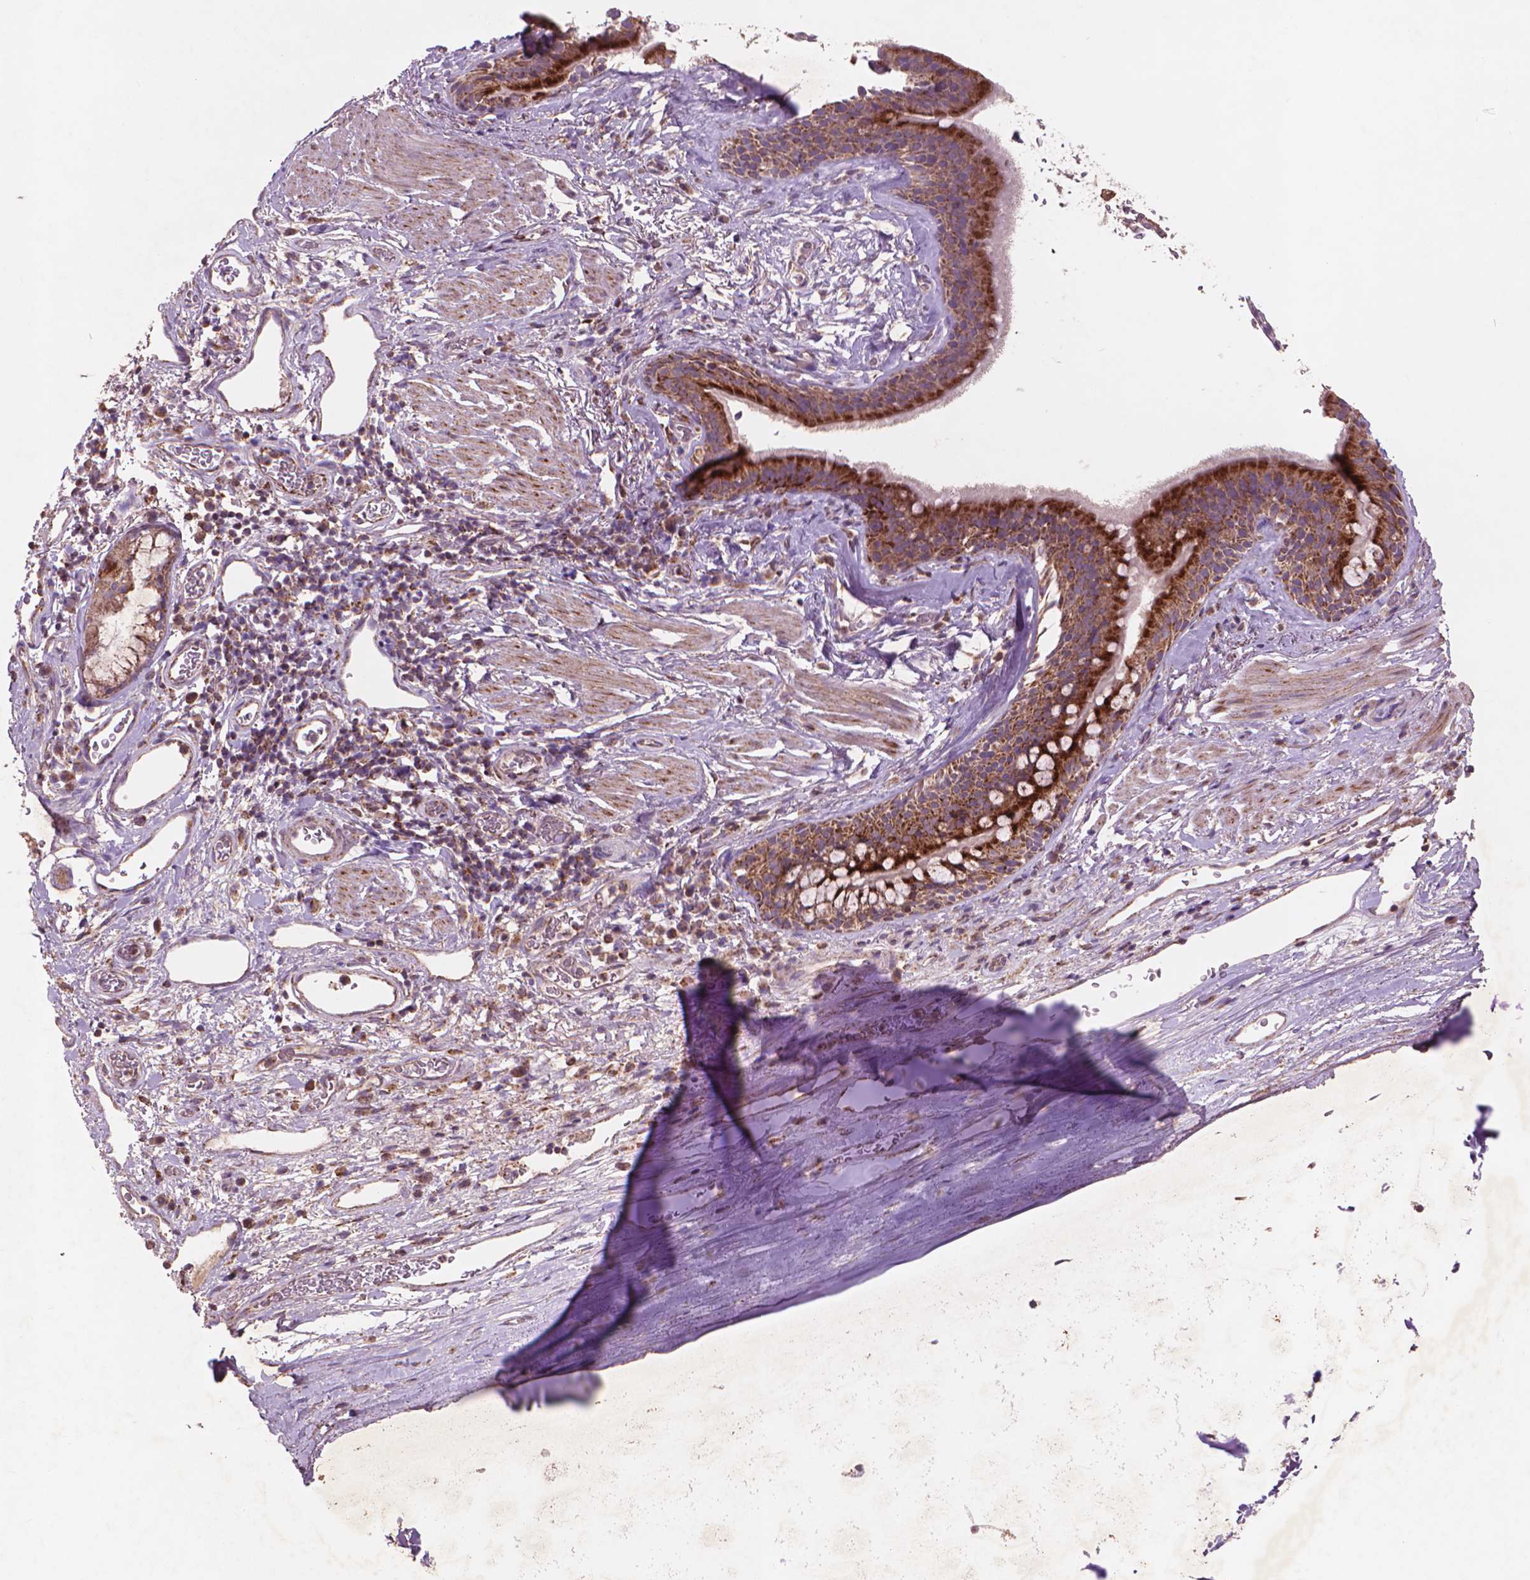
{"staining": {"intensity": "strong", "quantity": ">75%", "location": "cytoplasmic/membranous"}, "tissue": "bronchus", "cell_type": "Respiratory epithelial cells", "image_type": "normal", "snomed": [{"axis": "morphology", "description": "Normal tissue, NOS"}, {"axis": "topography", "description": "Cartilage tissue"}, {"axis": "topography", "description": "Bronchus"}], "caption": "Immunohistochemical staining of benign bronchus displays >75% levels of strong cytoplasmic/membranous protein staining in approximately >75% of respiratory epithelial cells.", "gene": "NLRX1", "patient": {"sex": "male", "age": 58}}